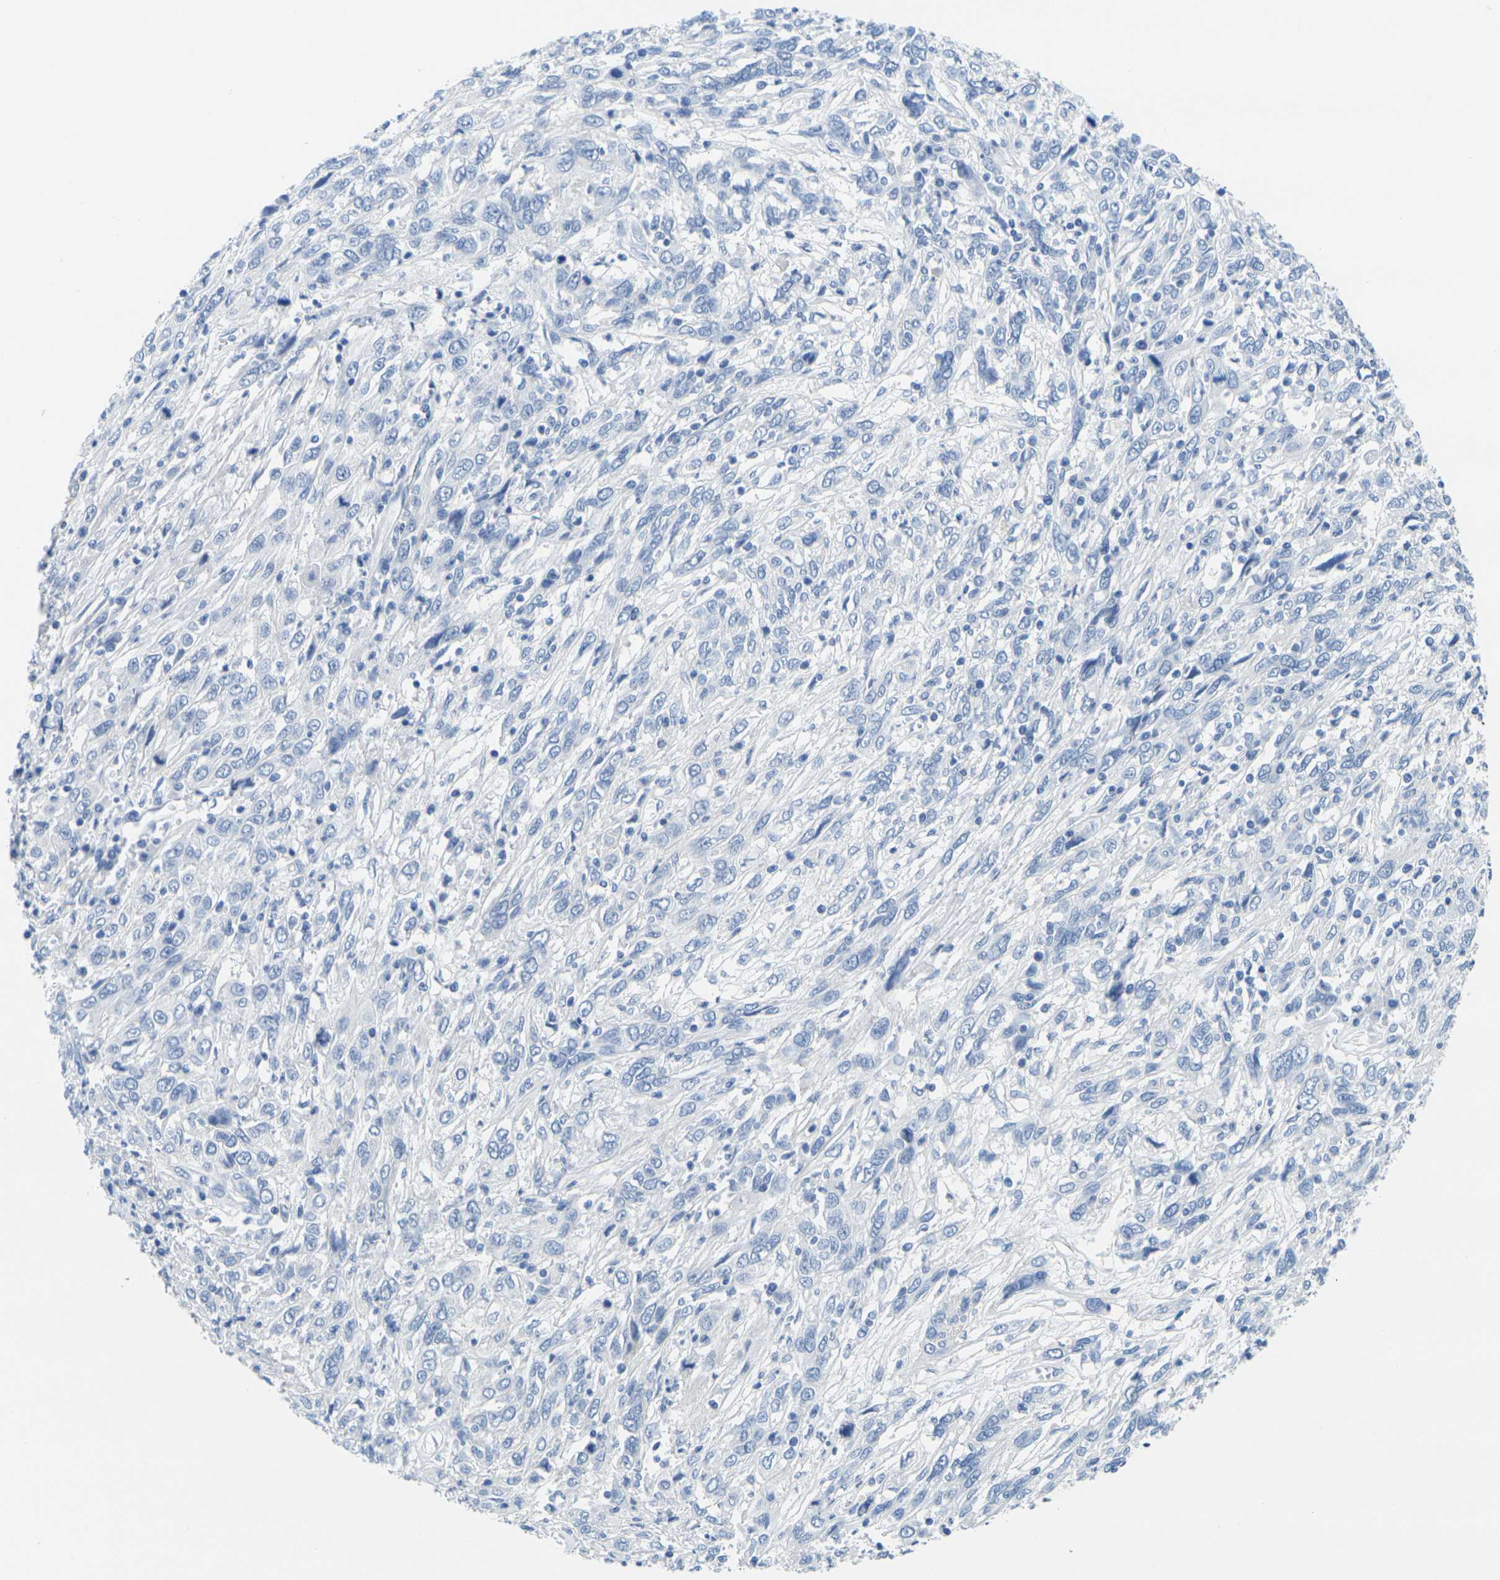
{"staining": {"intensity": "negative", "quantity": "none", "location": "none"}, "tissue": "cervical cancer", "cell_type": "Tumor cells", "image_type": "cancer", "snomed": [{"axis": "morphology", "description": "Squamous cell carcinoma, NOS"}, {"axis": "topography", "description": "Cervix"}], "caption": "This histopathology image is of cervical cancer stained with IHC to label a protein in brown with the nuclei are counter-stained blue. There is no staining in tumor cells.", "gene": "FAM3D", "patient": {"sex": "female", "age": 46}}